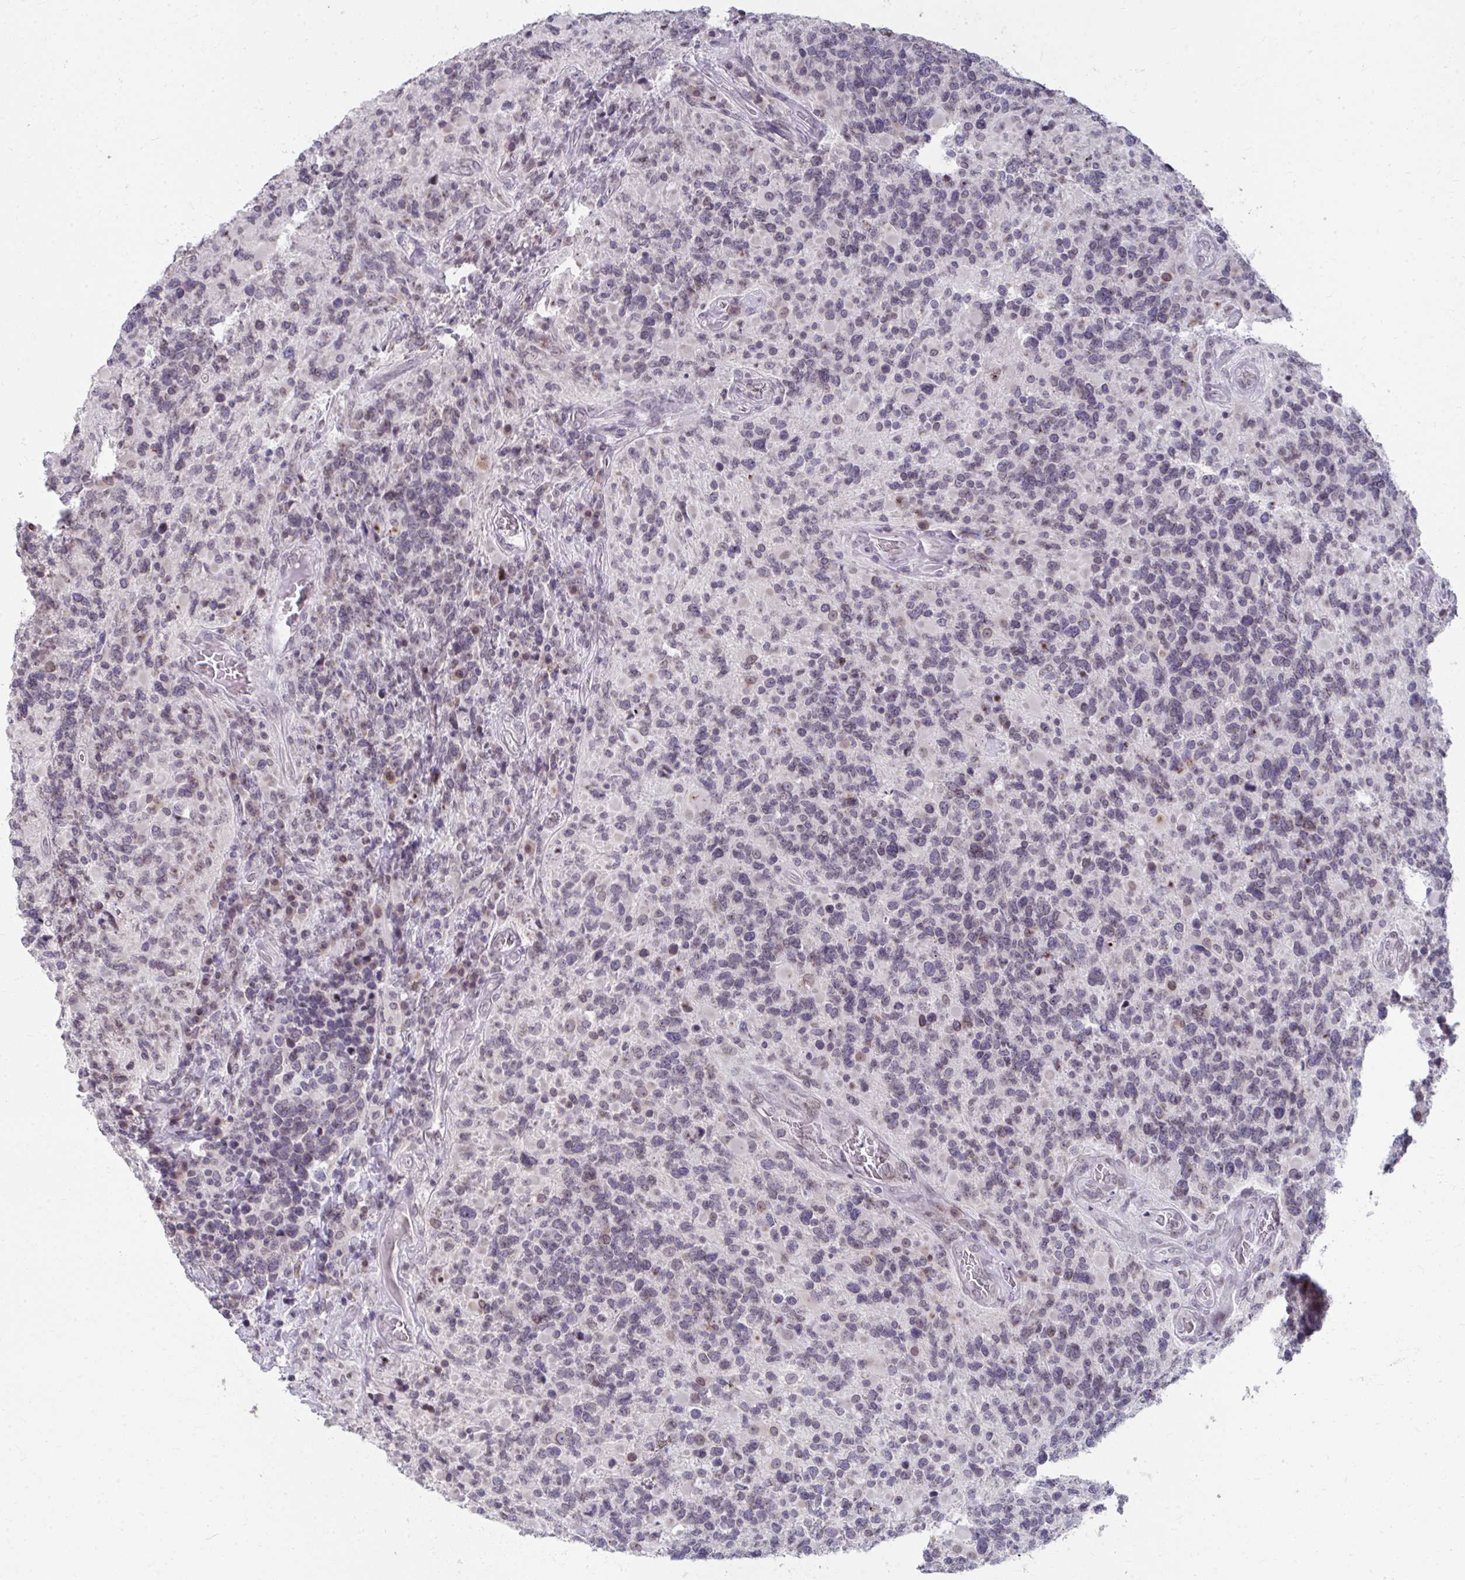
{"staining": {"intensity": "negative", "quantity": "none", "location": "none"}, "tissue": "glioma", "cell_type": "Tumor cells", "image_type": "cancer", "snomed": [{"axis": "morphology", "description": "Glioma, malignant, High grade"}, {"axis": "topography", "description": "Brain"}], "caption": "The immunohistochemistry photomicrograph has no significant positivity in tumor cells of malignant glioma (high-grade) tissue. (DAB (3,3'-diaminobenzidine) IHC with hematoxylin counter stain).", "gene": "NUP133", "patient": {"sex": "female", "age": 40}}